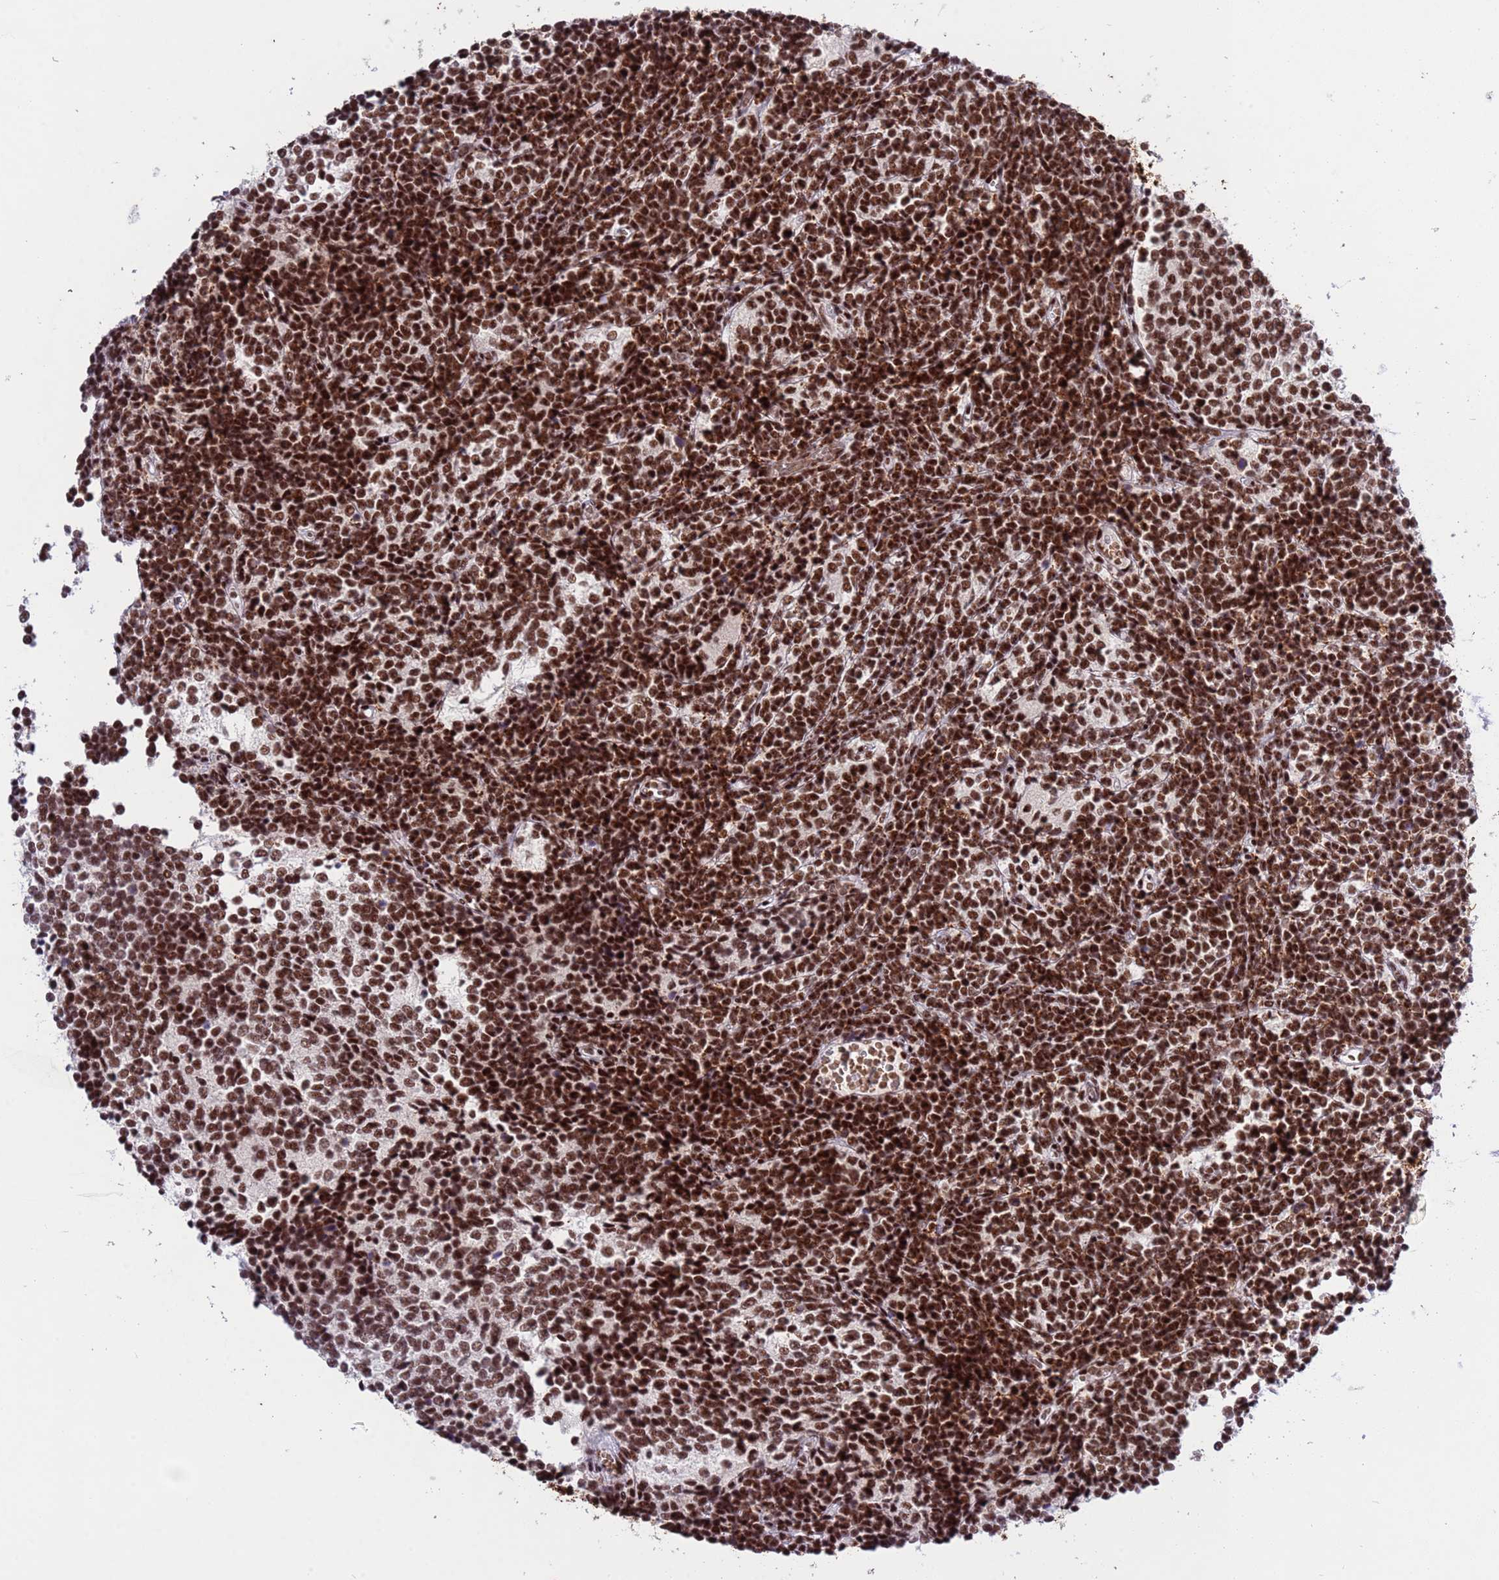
{"staining": {"intensity": "strong", "quantity": ">75%", "location": "nuclear"}, "tissue": "glioma", "cell_type": "Tumor cells", "image_type": "cancer", "snomed": [{"axis": "morphology", "description": "Glioma, malignant, Low grade"}, {"axis": "topography", "description": "Brain"}], "caption": "IHC (DAB) staining of glioma exhibits strong nuclear protein staining in approximately >75% of tumor cells.", "gene": "THOC2", "patient": {"sex": "female", "age": 1}}